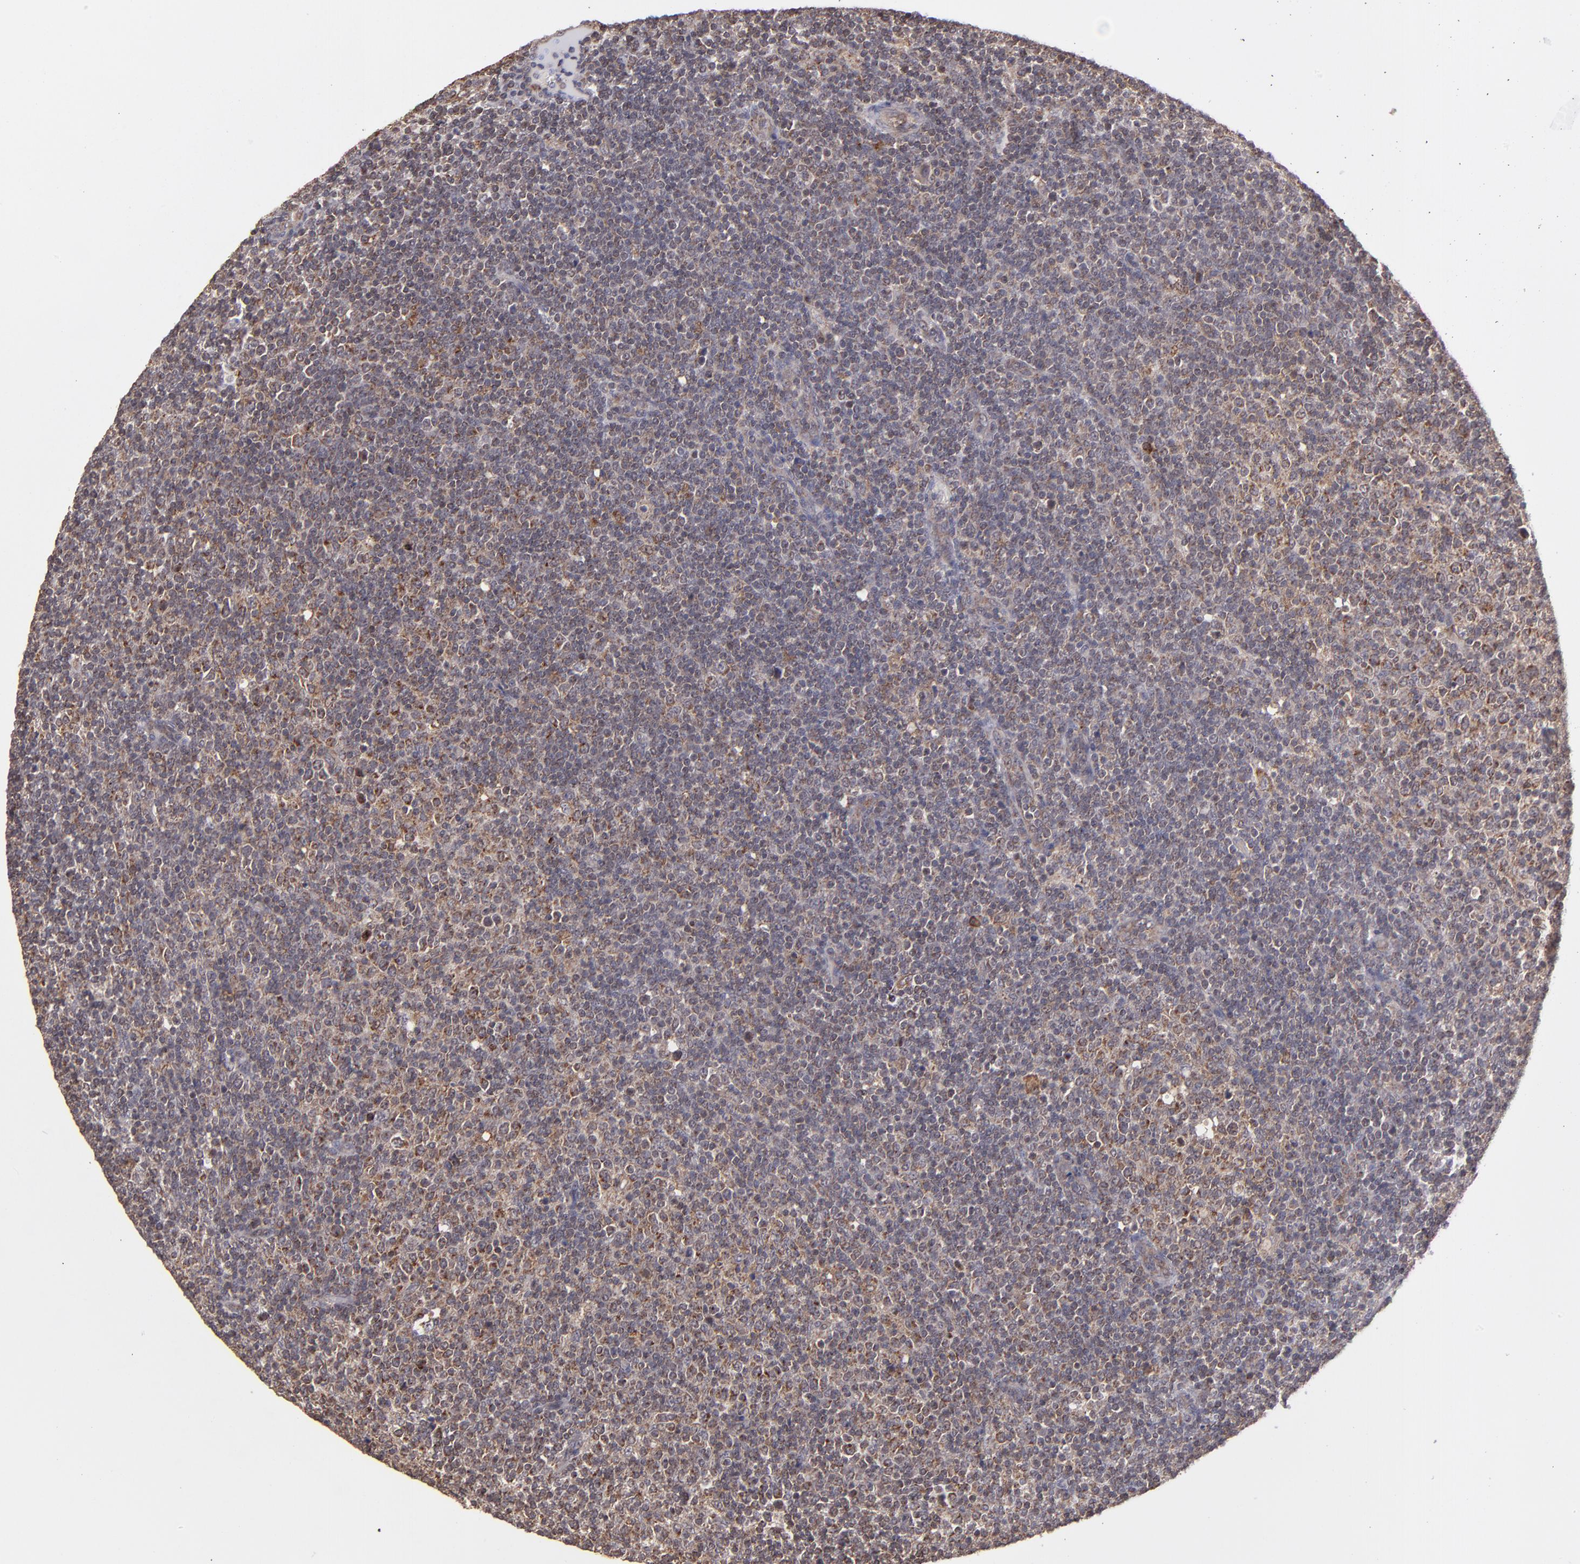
{"staining": {"intensity": "moderate", "quantity": ">75%", "location": "cytoplasmic/membranous"}, "tissue": "lymphoma", "cell_type": "Tumor cells", "image_type": "cancer", "snomed": [{"axis": "morphology", "description": "Malignant lymphoma, non-Hodgkin's type, Low grade"}, {"axis": "topography", "description": "Lymph node"}], "caption": "Immunohistochemical staining of lymphoma shows medium levels of moderate cytoplasmic/membranous positivity in approximately >75% of tumor cells.", "gene": "ZFYVE1", "patient": {"sex": "male", "age": 70}}